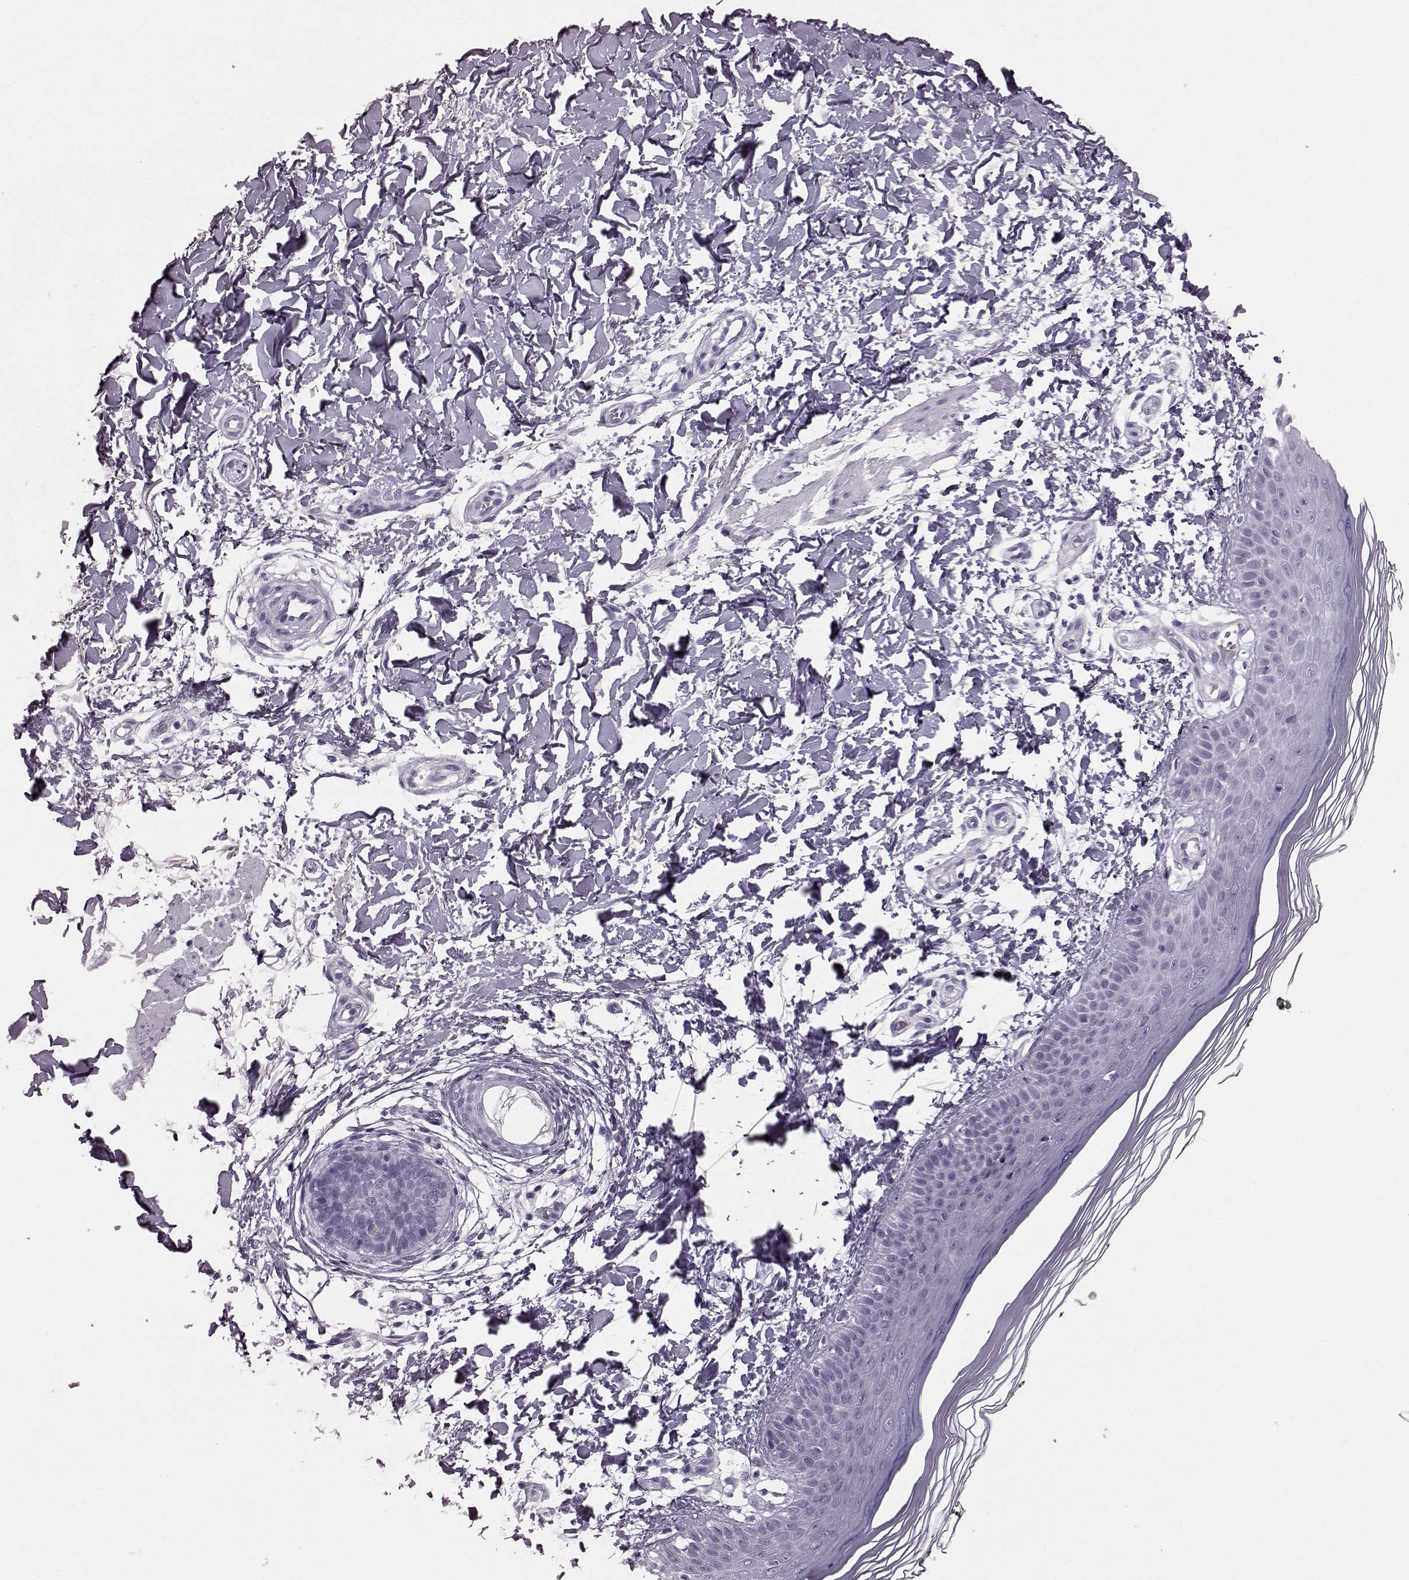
{"staining": {"intensity": "negative", "quantity": "none", "location": "none"}, "tissue": "skin", "cell_type": "Fibroblasts", "image_type": "normal", "snomed": [{"axis": "morphology", "description": "Normal tissue, NOS"}, {"axis": "topography", "description": "Skin"}], "caption": "Human skin stained for a protein using IHC demonstrates no expression in fibroblasts.", "gene": "TCHHL1", "patient": {"sex": "female", "age": 62}}